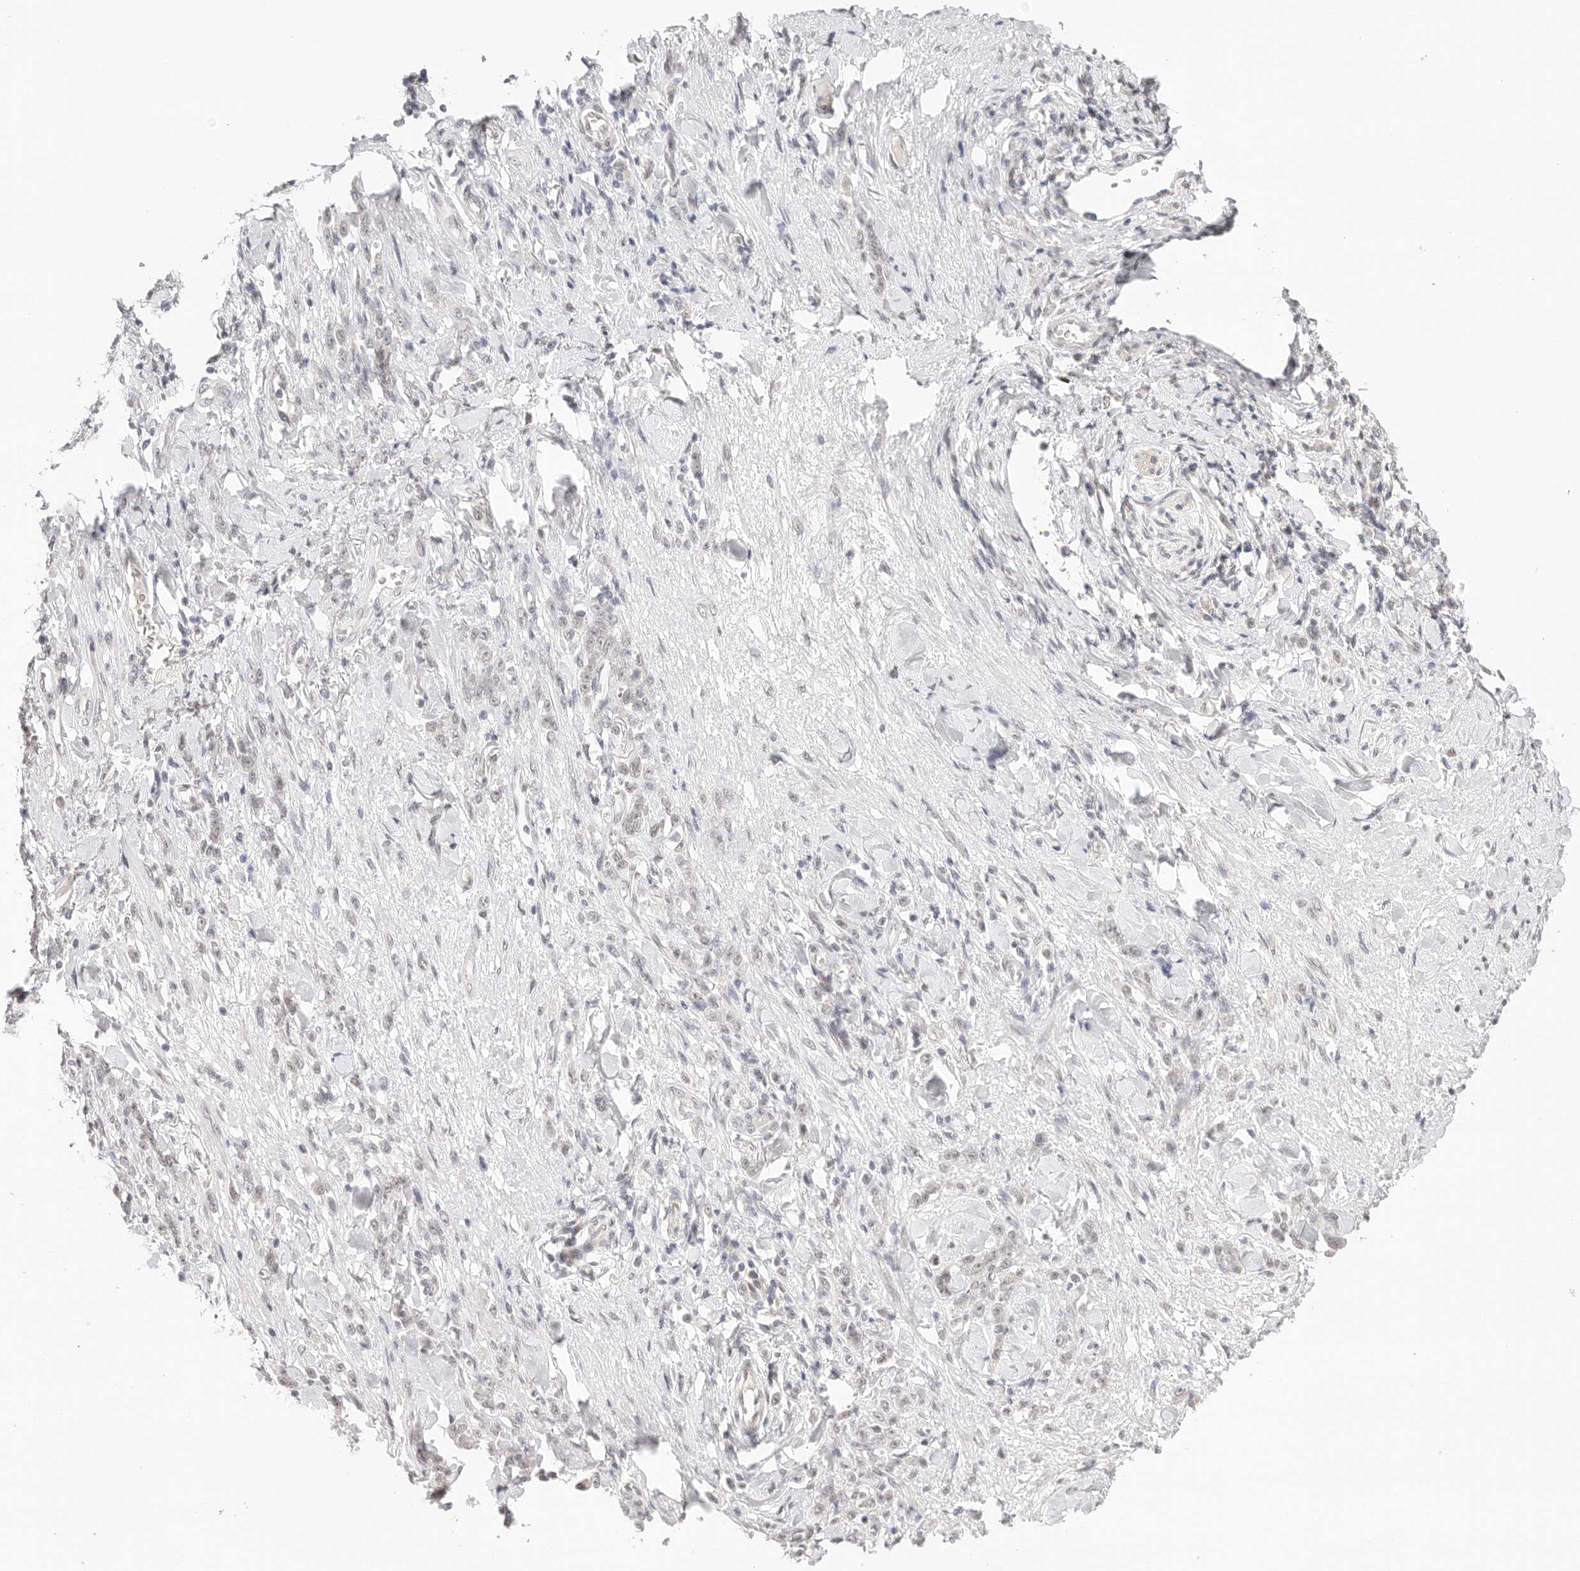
{"staining": {"intensity": "negative", "quantity": "none", "location": "none"}, "tissue": "stomach cancer", "cell_type": "Tumor cells", "image_type": "cancer", "snomed": [{"axis": "morphology", "description": "Normal tissue, NOS"}, {"axis": "morphology", "description": "Adenocarcinoma, NOS"}, {"axis": "topography", "description": "Stomach"}], "caption": "Tumor cells are negative for brown protein staining in adenocarcinoma (stomach). (Stains: DAB IHC with hematoxylin counter stain, Microscopy: brightfield microscopy at high magnification).", "gene": "RFC3", "patient": {"sex": "male", "age": 82}}